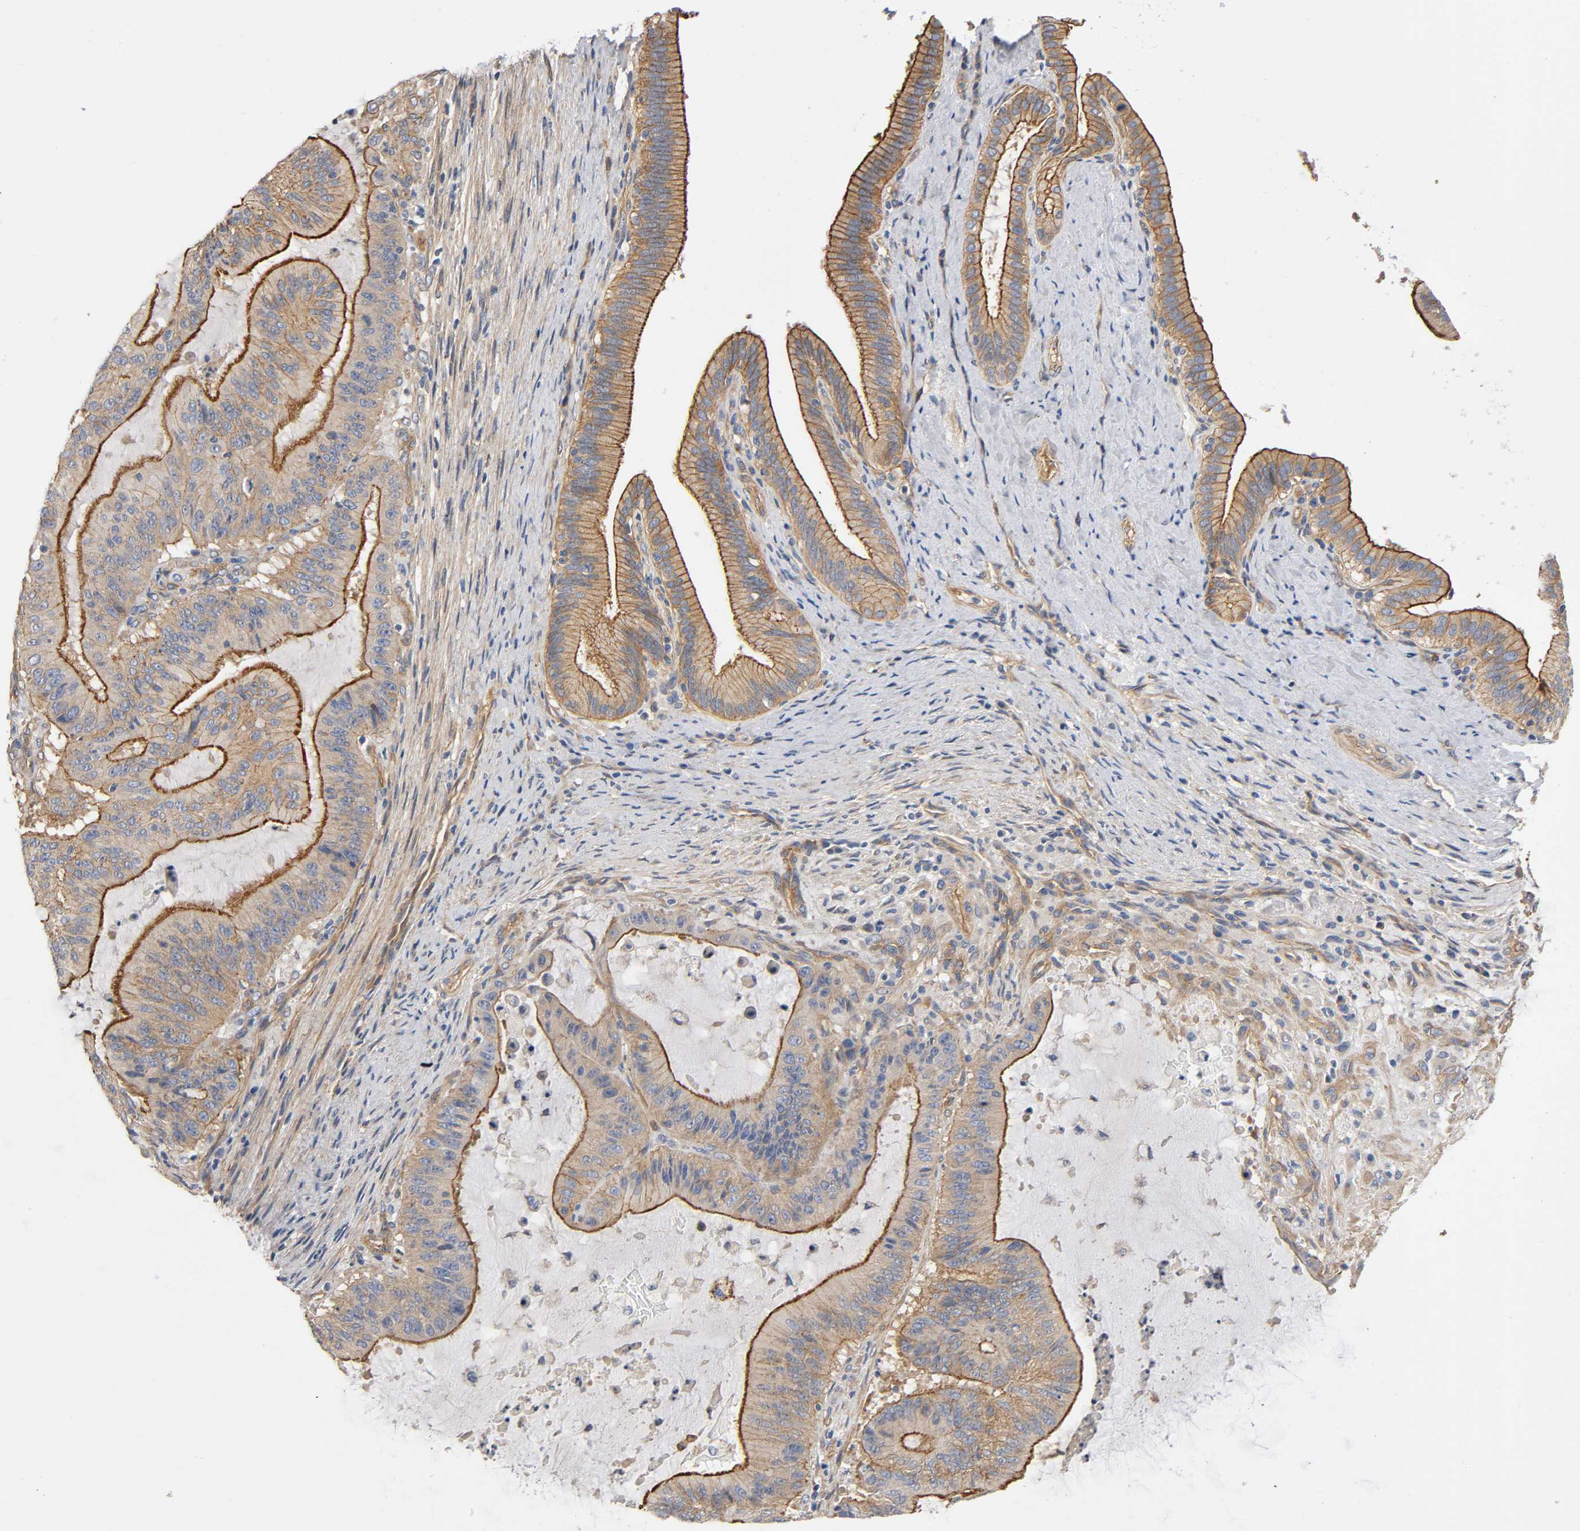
{"staining": {"intensity": "moderate", "quantity": ">75%", "location": "cytoplasmic/membranous"}, "tissue": "liver cancer", "cell_type": "Tumor cells", "image_type": "cancer", "snomed": [{"axis": "morphology", "description": "Cholangiocarcinoma"}, {"axis": "topography", "description": "Liver"}], "caption": "Brown immunohistochemical staining in cholangiocarcinoma (liver) shows moderate cytoplasmic/membranous staining in about >75% of tumor cells.", "gene": "MARS1", "patient": {"sex": "female", "age": 73}}